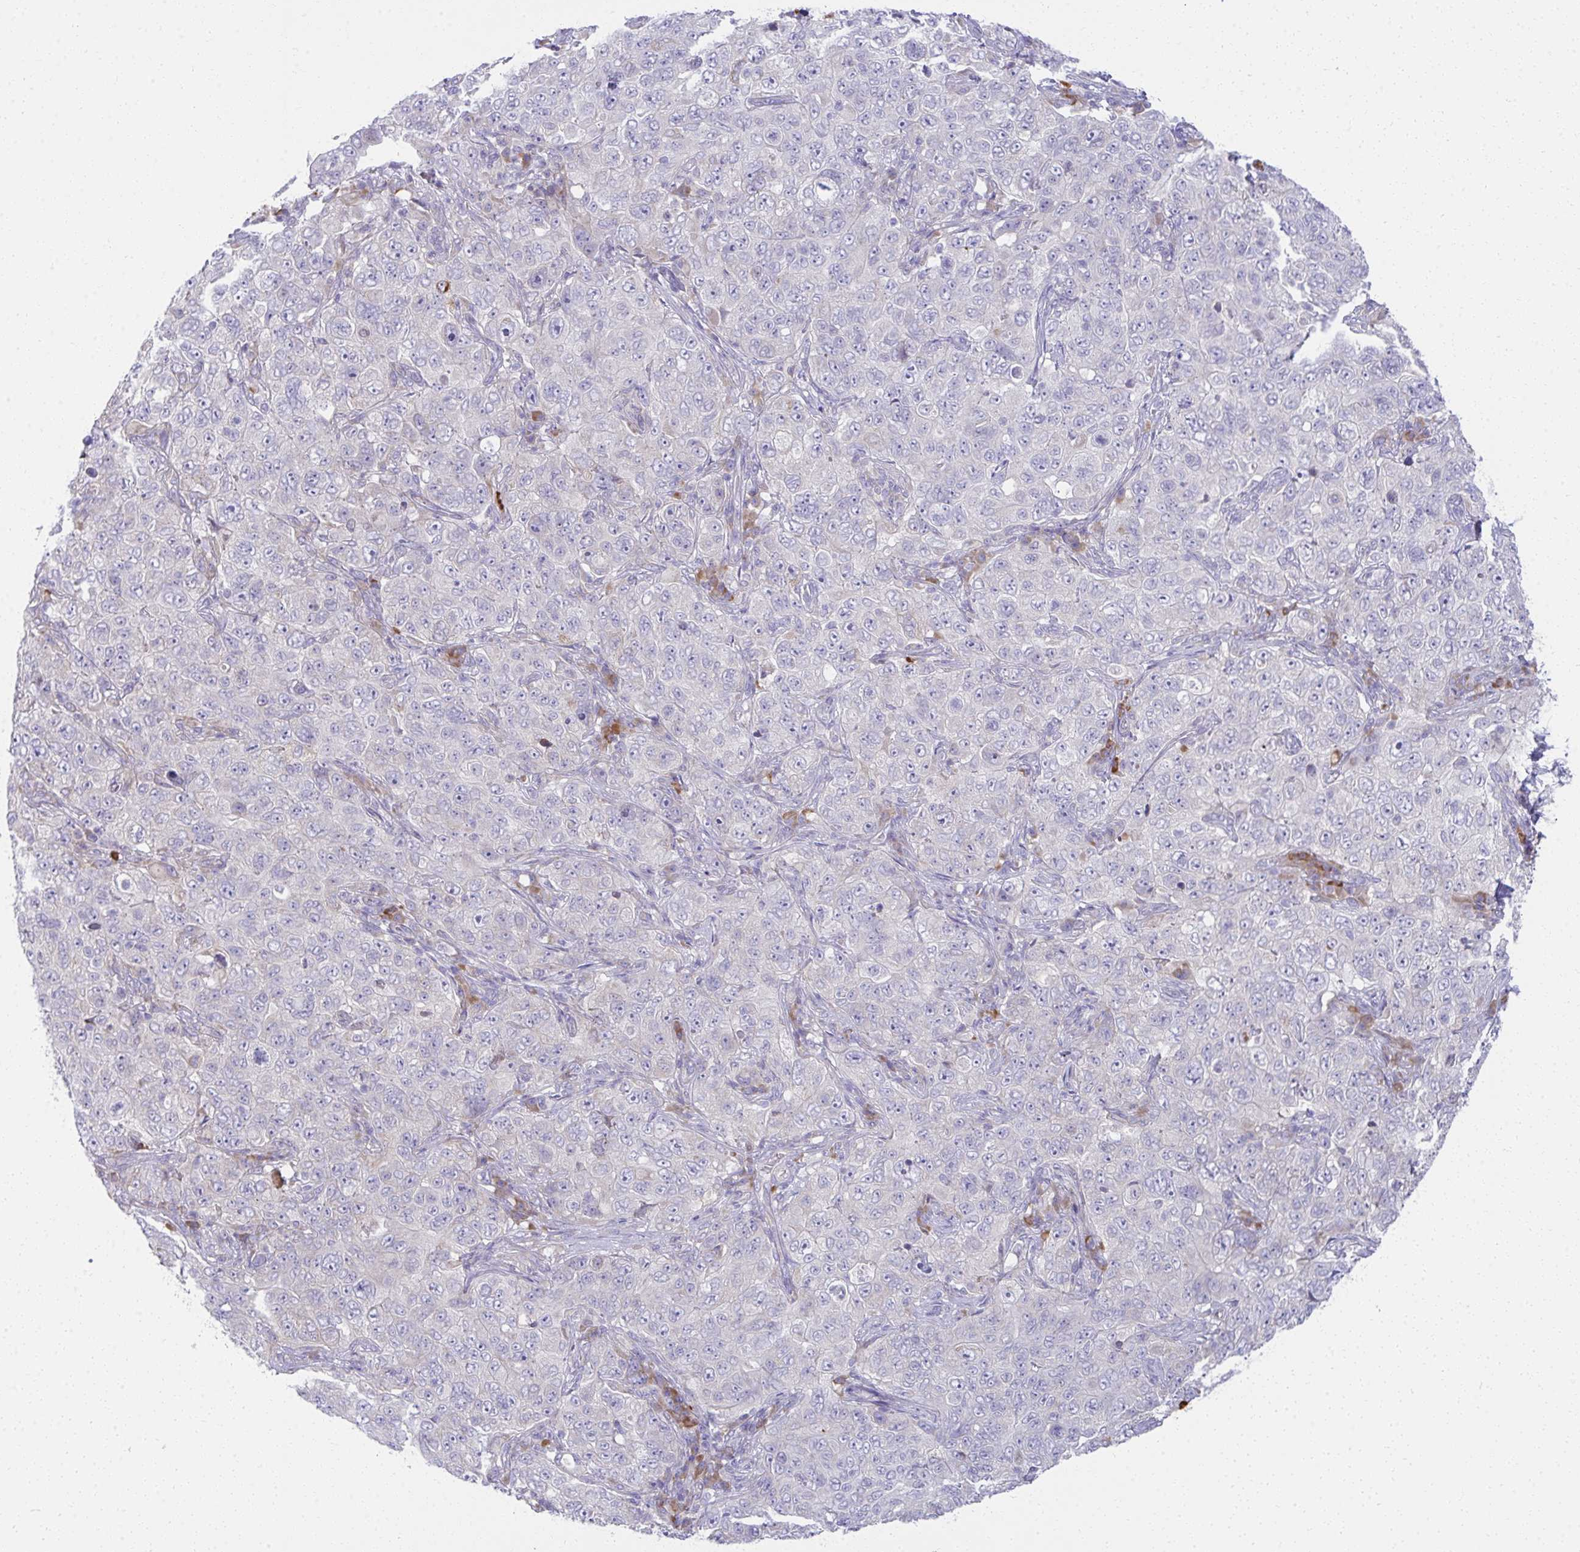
{"staining": {"intensity": "negative", "quantity": "none", "location": "none"}, "tissue": "pancreatic cancer", "cell_type": "Tumor cells", "image_type": "cancer", "snomed": [{"axis": "morphology", "description": "Adenocarcinoma, NOS"}, {"axis": "topography", "description": "Pancreas"}], "caption": "Tumor cells show no significant protein staining in pancreatic adenocarcinoma.", "gene": "FASLG", "patient": {"sex": "male", "age": 68}}